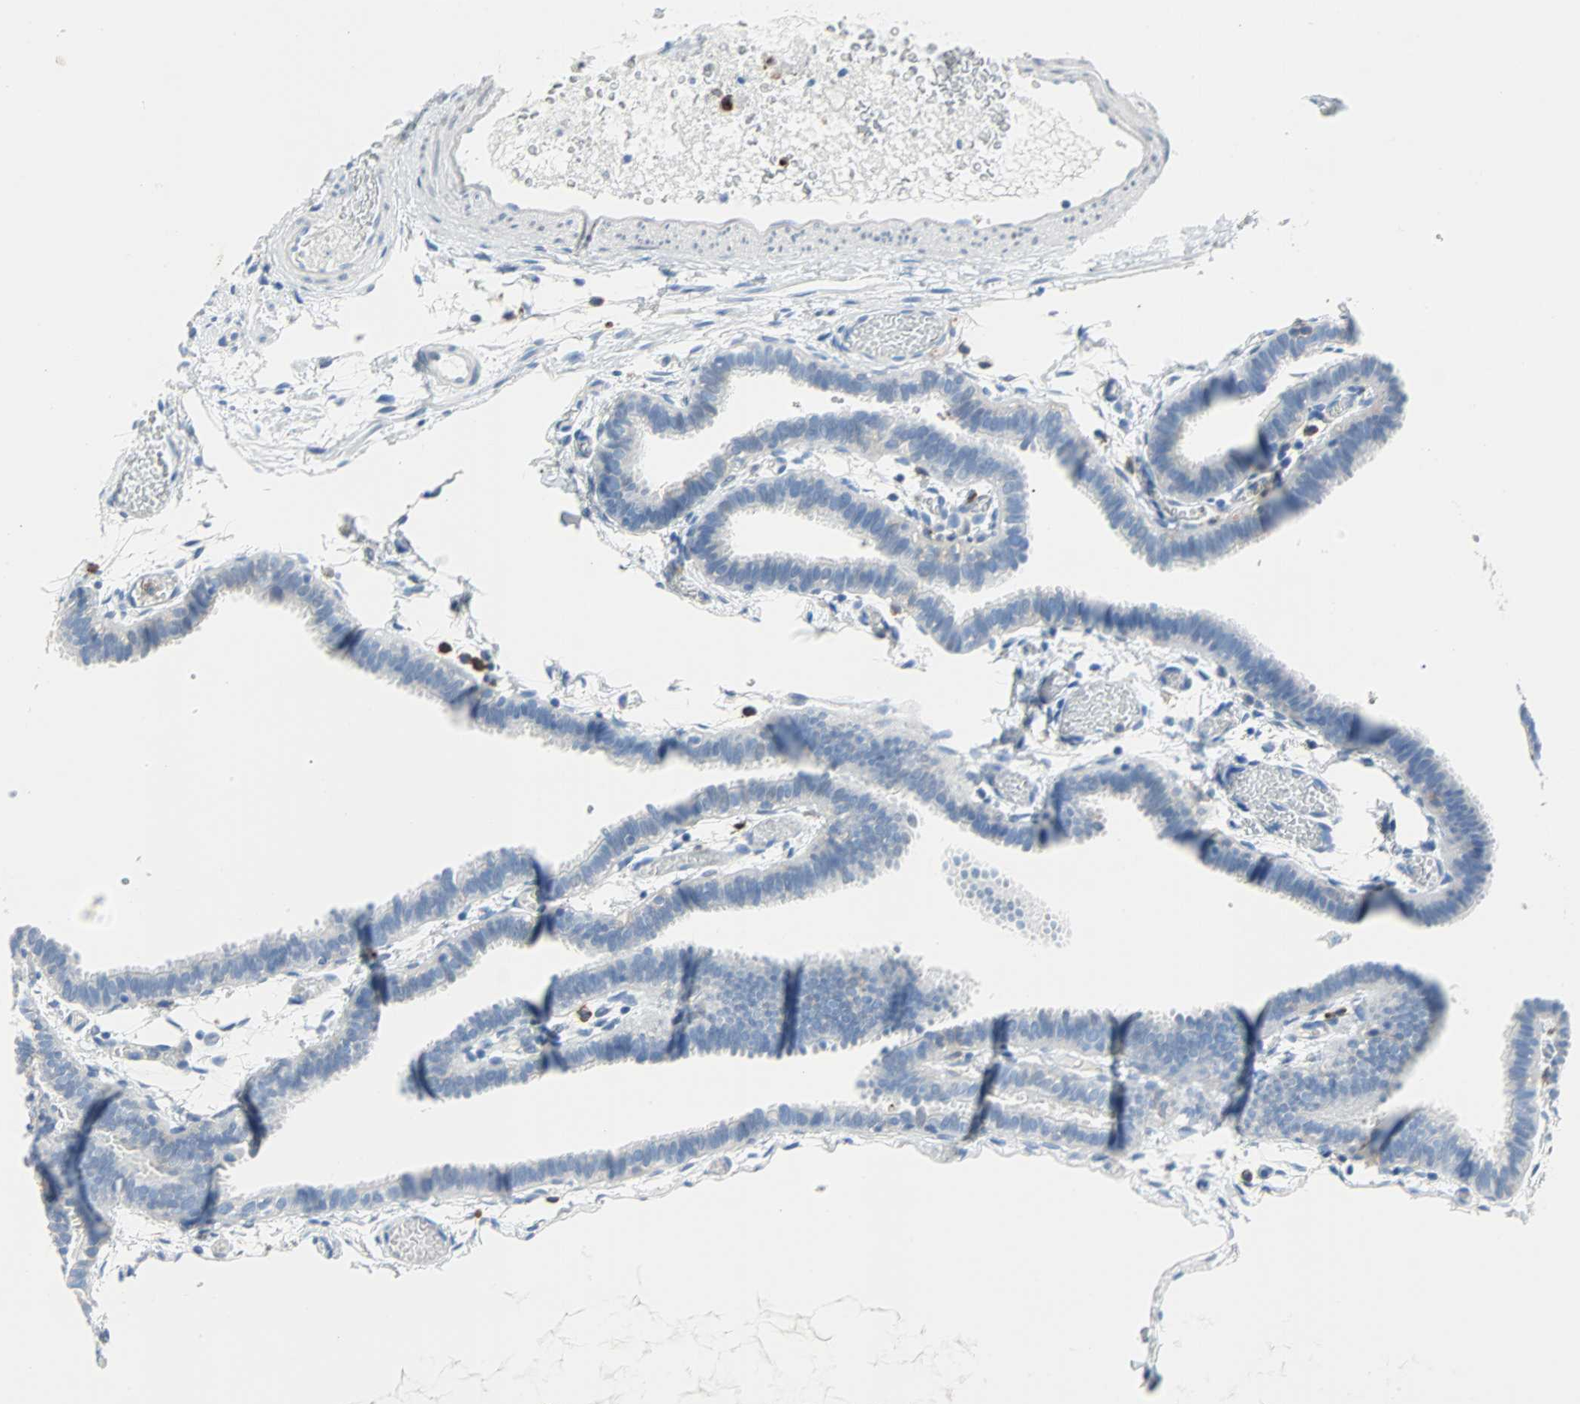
{"staining": {"intensity": "negative", "quantity": "none", "location": "none"}, "tissue": "fallopian tube", "cell_type": "Glandular cells", "image_type": "normal", "snomed": [{"axis": "morphology", "description": "Normal tissue, NOS"}, {"axis": "topography", "description": "Fallopian tube"}], "caption": "Immunohistochemistry histopathology image of unremarkable fallopian tube: human fallopian tube stained with DAB (3,3'-diaminobenzidine) shows no significant protein positivity in glandular cells. Nuclei are stained in blue.", "gene": "CLEC4A", "patient": {"sex": "female", "age": 29}}